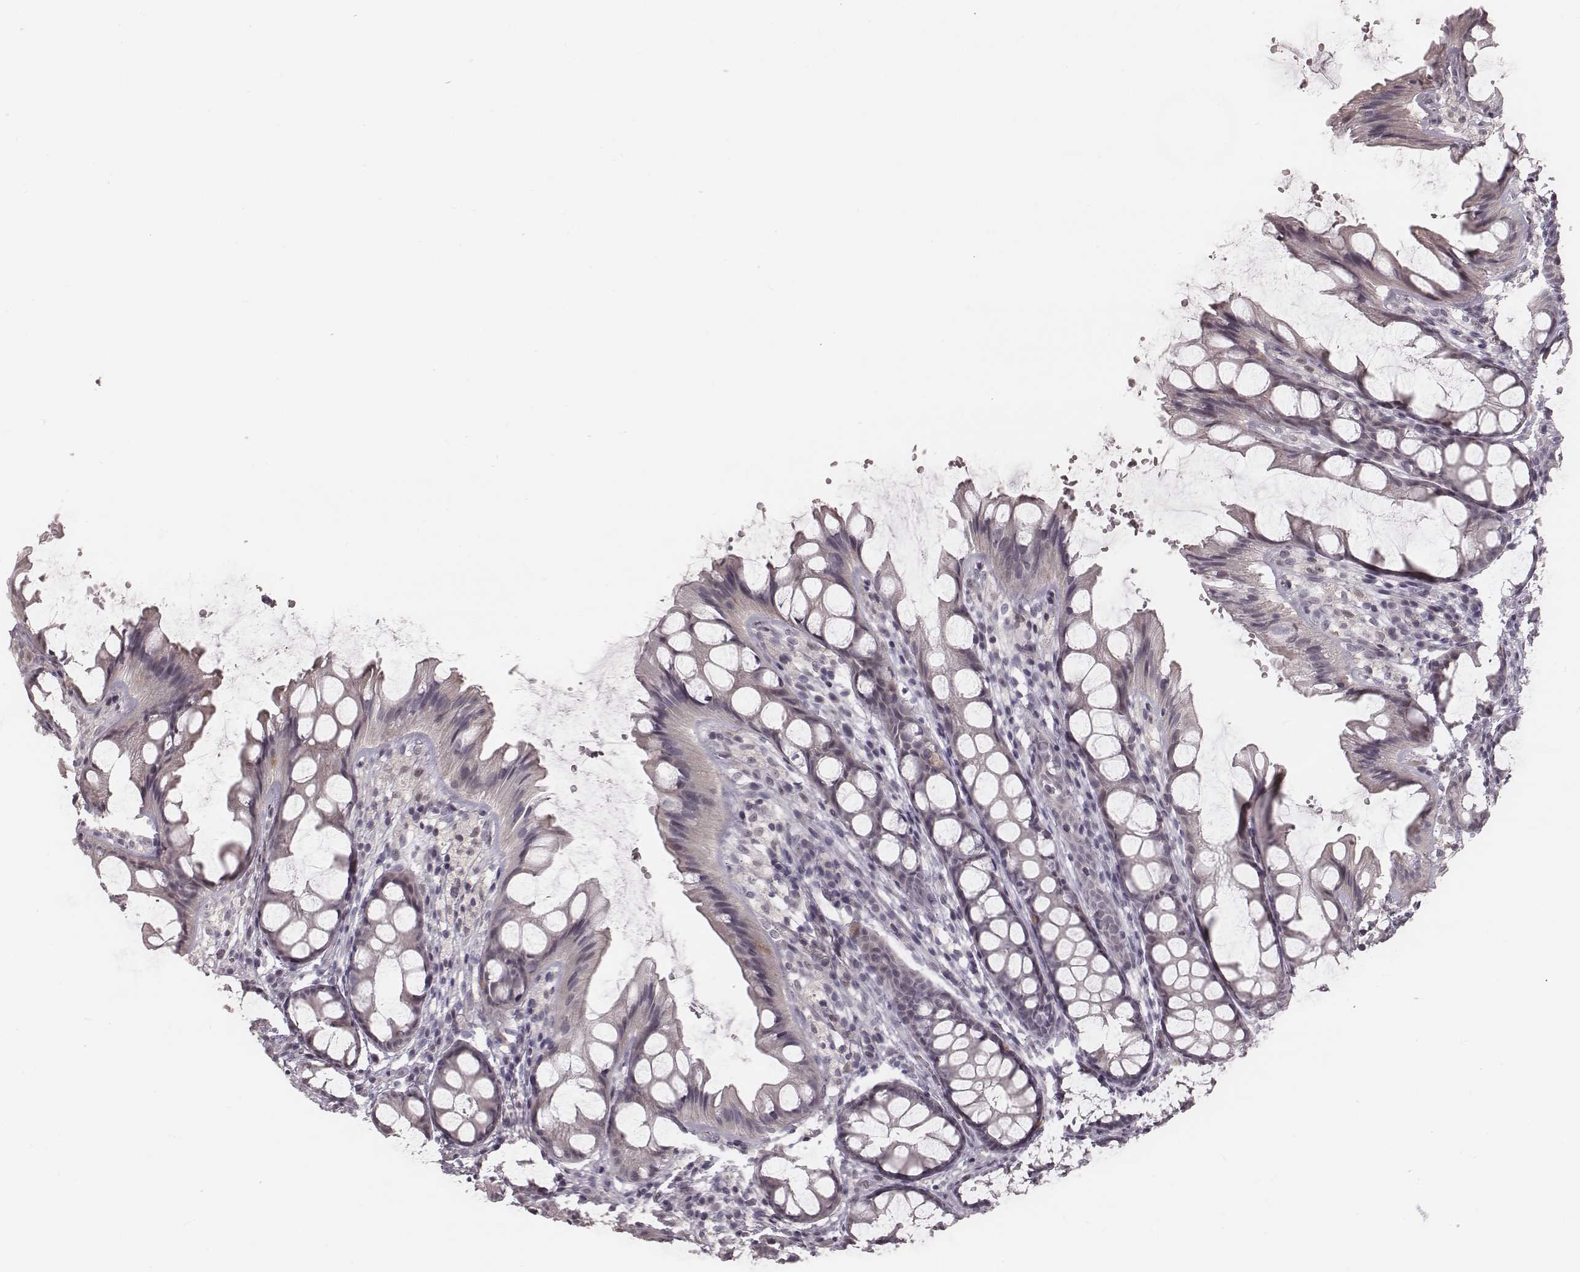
{"staining": {"intensity": "negative", "quantity": "none", "location": "none"}, "tissue": "colon", "cell_type": "Glandular cells", "image_type": "normal", "snomed": [{"axis": "morphology", "description": "Normal tissue, NOS"}, {"axis": "topography", "description": "Colon"}], "caption": "Glandular cells are negative for brown protein staining in unremarkable colon. Brightfield microscopy of IHC stained with DAB (brown) and hematoxylin (blue), captured at high magnification.", "gene": "IQCG", "patient": {"sex": "male", "age": 47}}